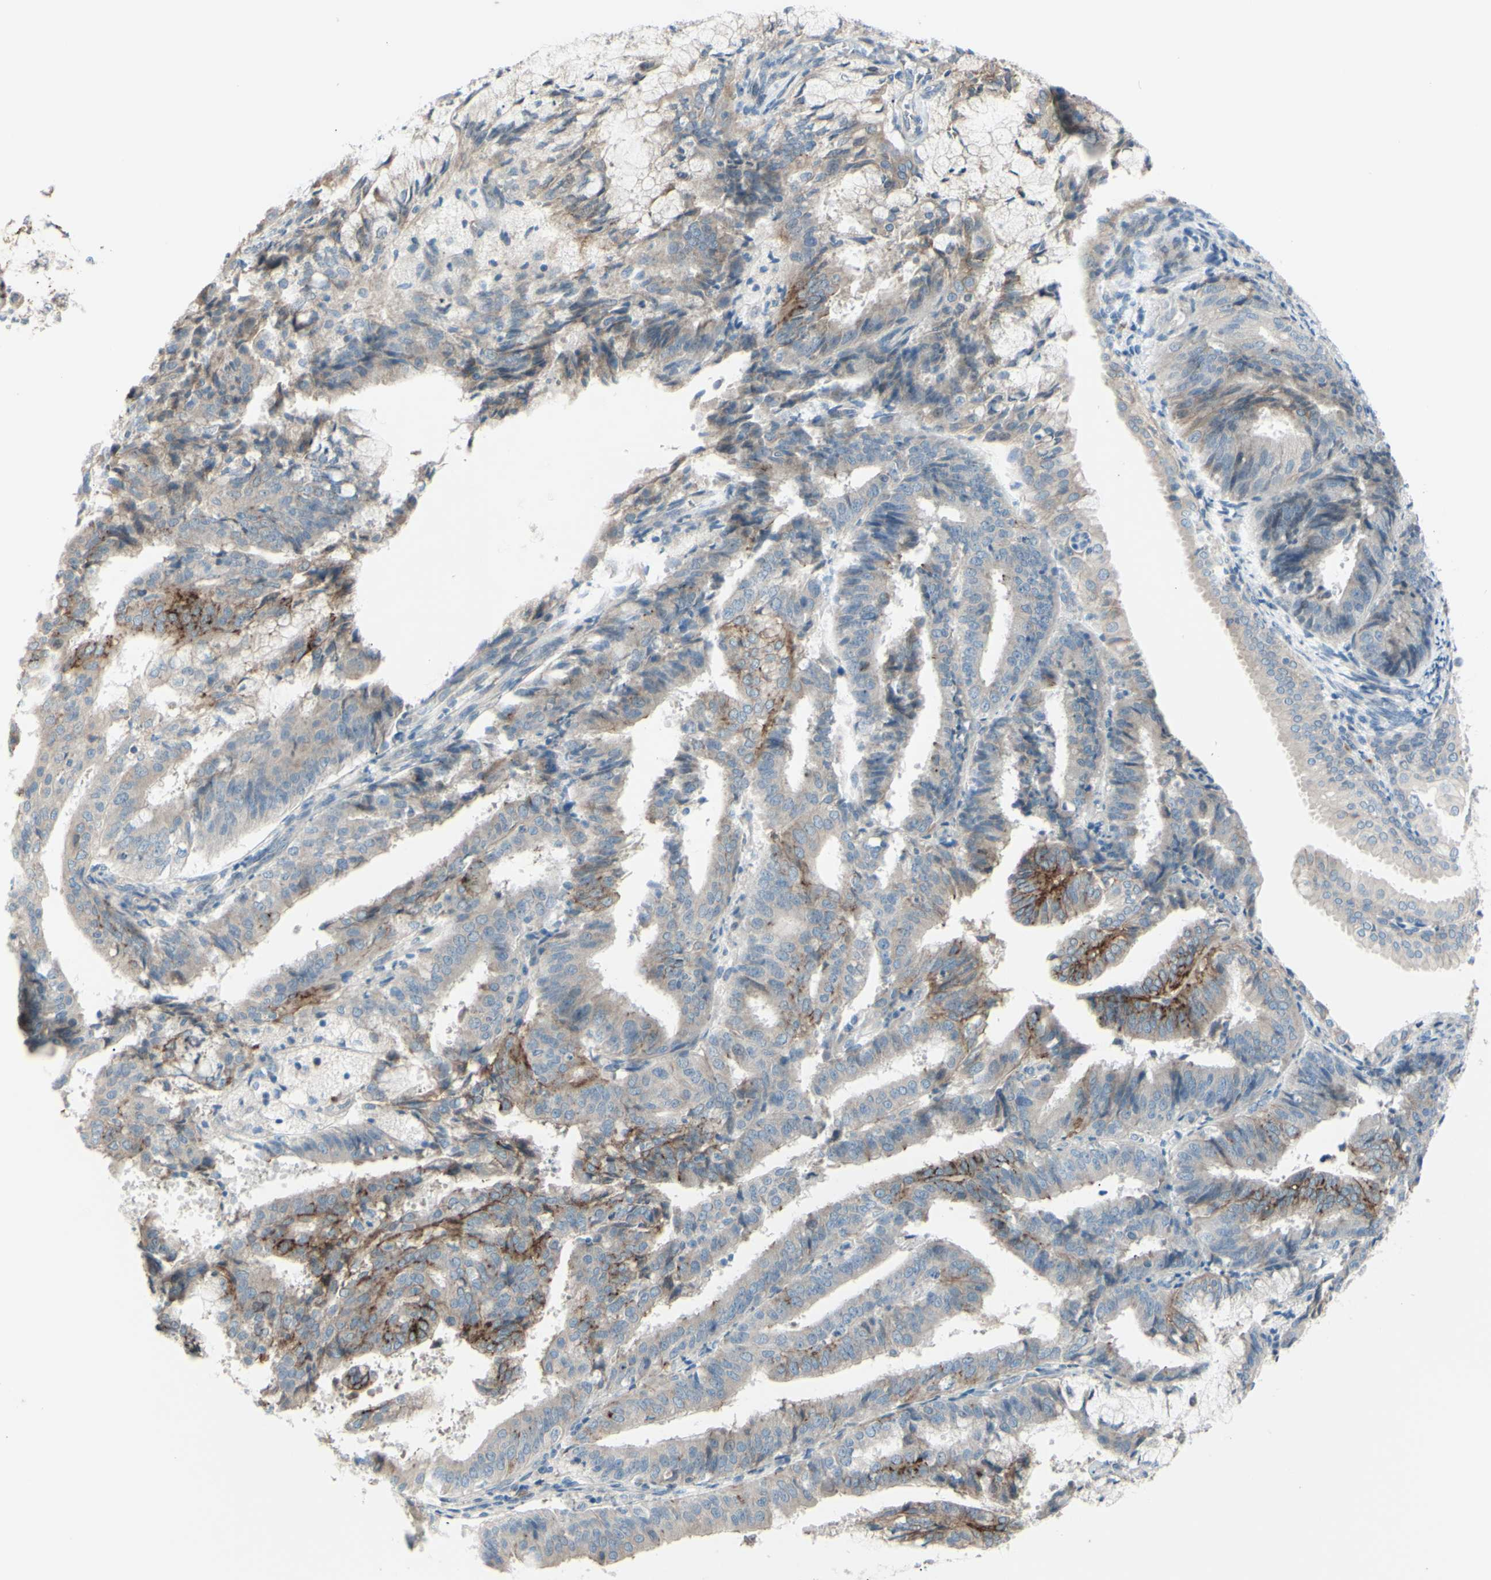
{"staining": {"intensity": "strong", "quantity": "<25%", "location": "cytoplasmic/membranous"}, "tissue": "endometrial cancer", "cell_type": "Tumor cells", "image_type": "cancer", "snomed": [{"axis": "morphology", "description": "Adenocarcinoma, NOS"}, {"axis": "topography", "description": "Endometrium"}], "caption": "A brown stain shows strong cytoplasmic/membranous expression of a protein in human endometrial cancer tumor cells.", "gene": "LRRK1", "patient": {"sex": "female", "age": 63}}